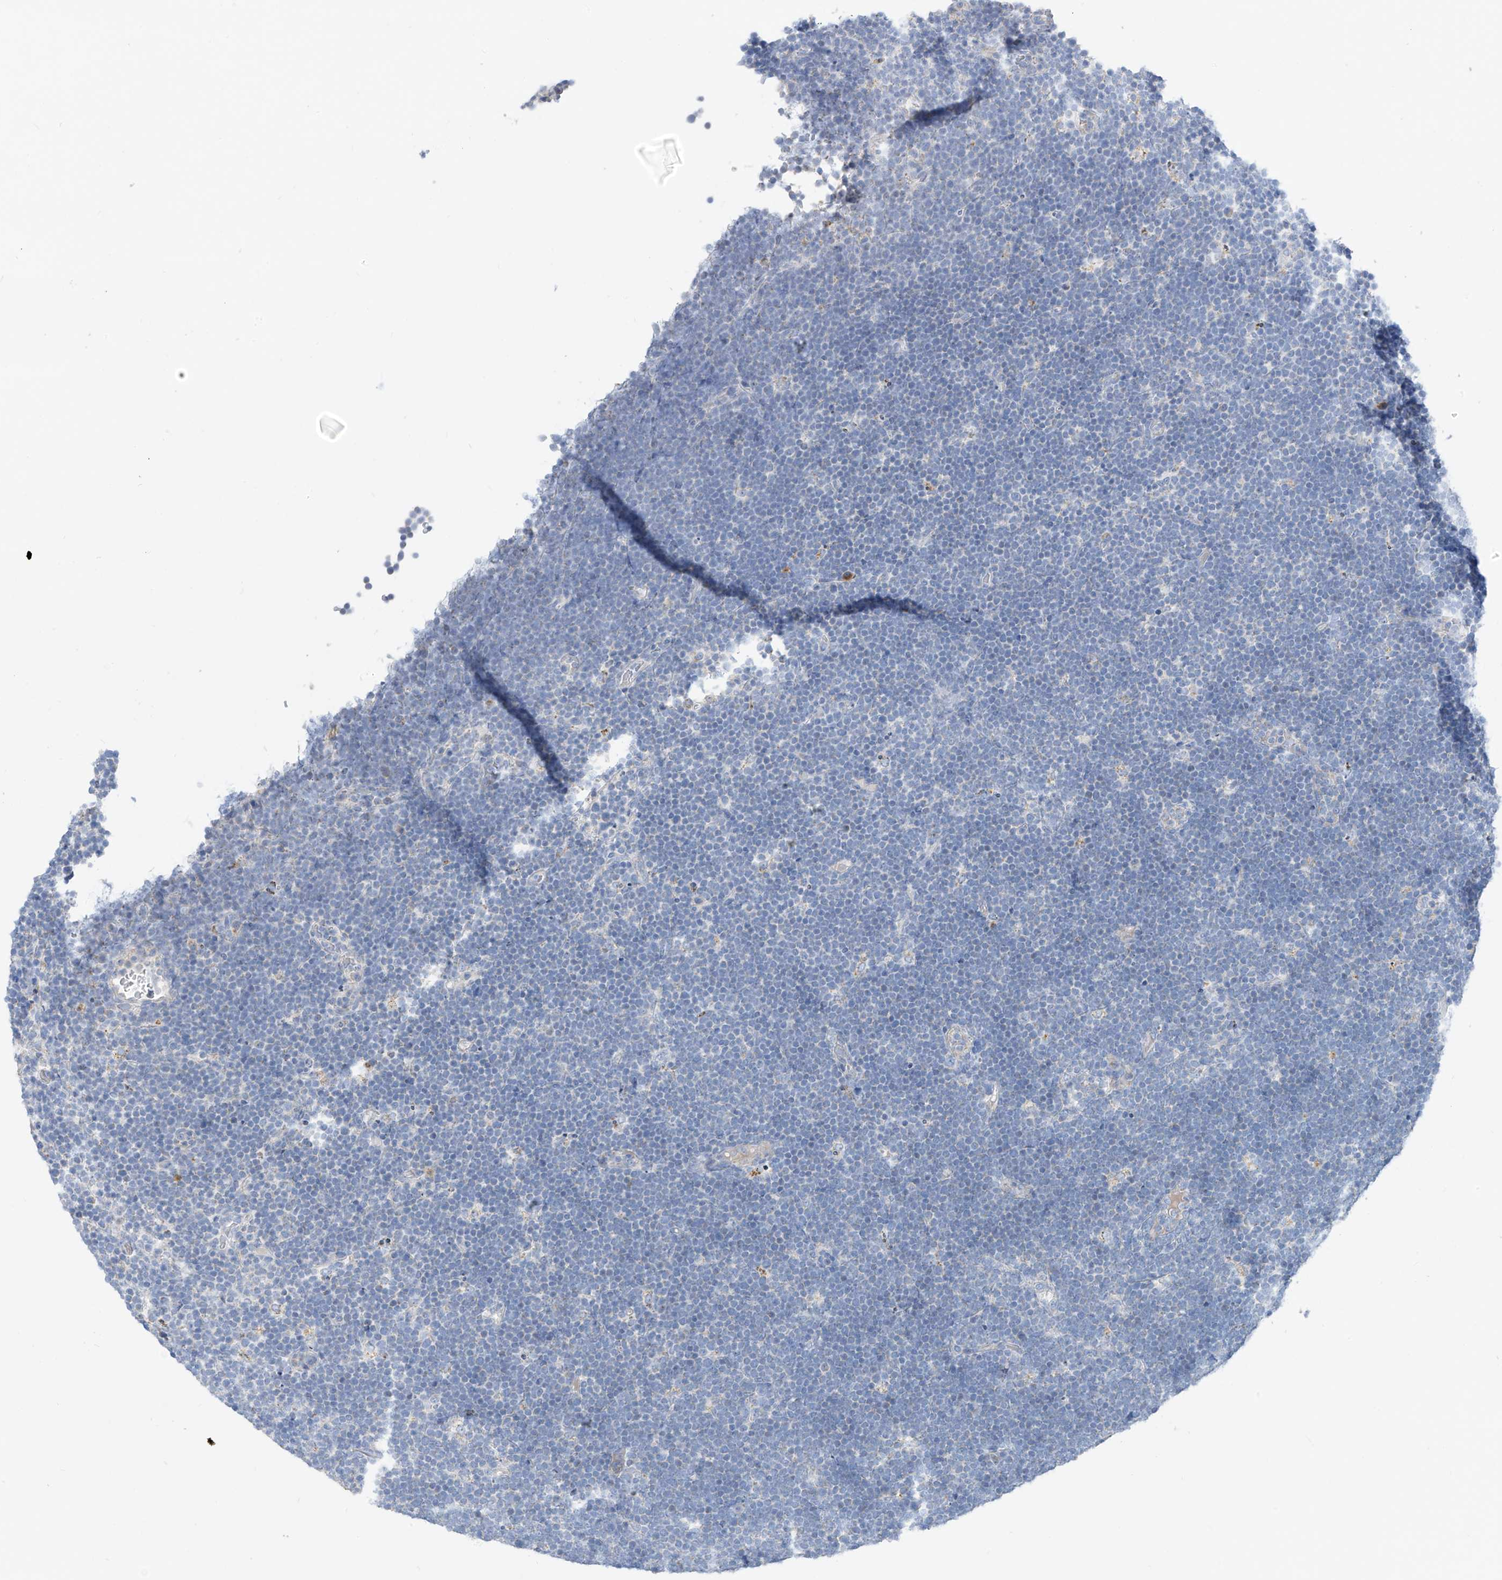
{"staining": {"intensity": "negative", "quantity": "none", "location": "none"}, "tissue": "lymphoma", "cell_type": "Tumor cells", "image_type": "cancer", "snomed": [{"axis": "morphology", "description": "Malignant lymphoma, non-Hodgkin's type, High grade"}, {"axis": "topography", "description": "Lymph node"}], "caption": "Lymphoma was stained to show a protein in brown. There is no significant expression in tumor cells.", "gene": "ZNF404", "patient": {"sex": "male", "age": 13}}